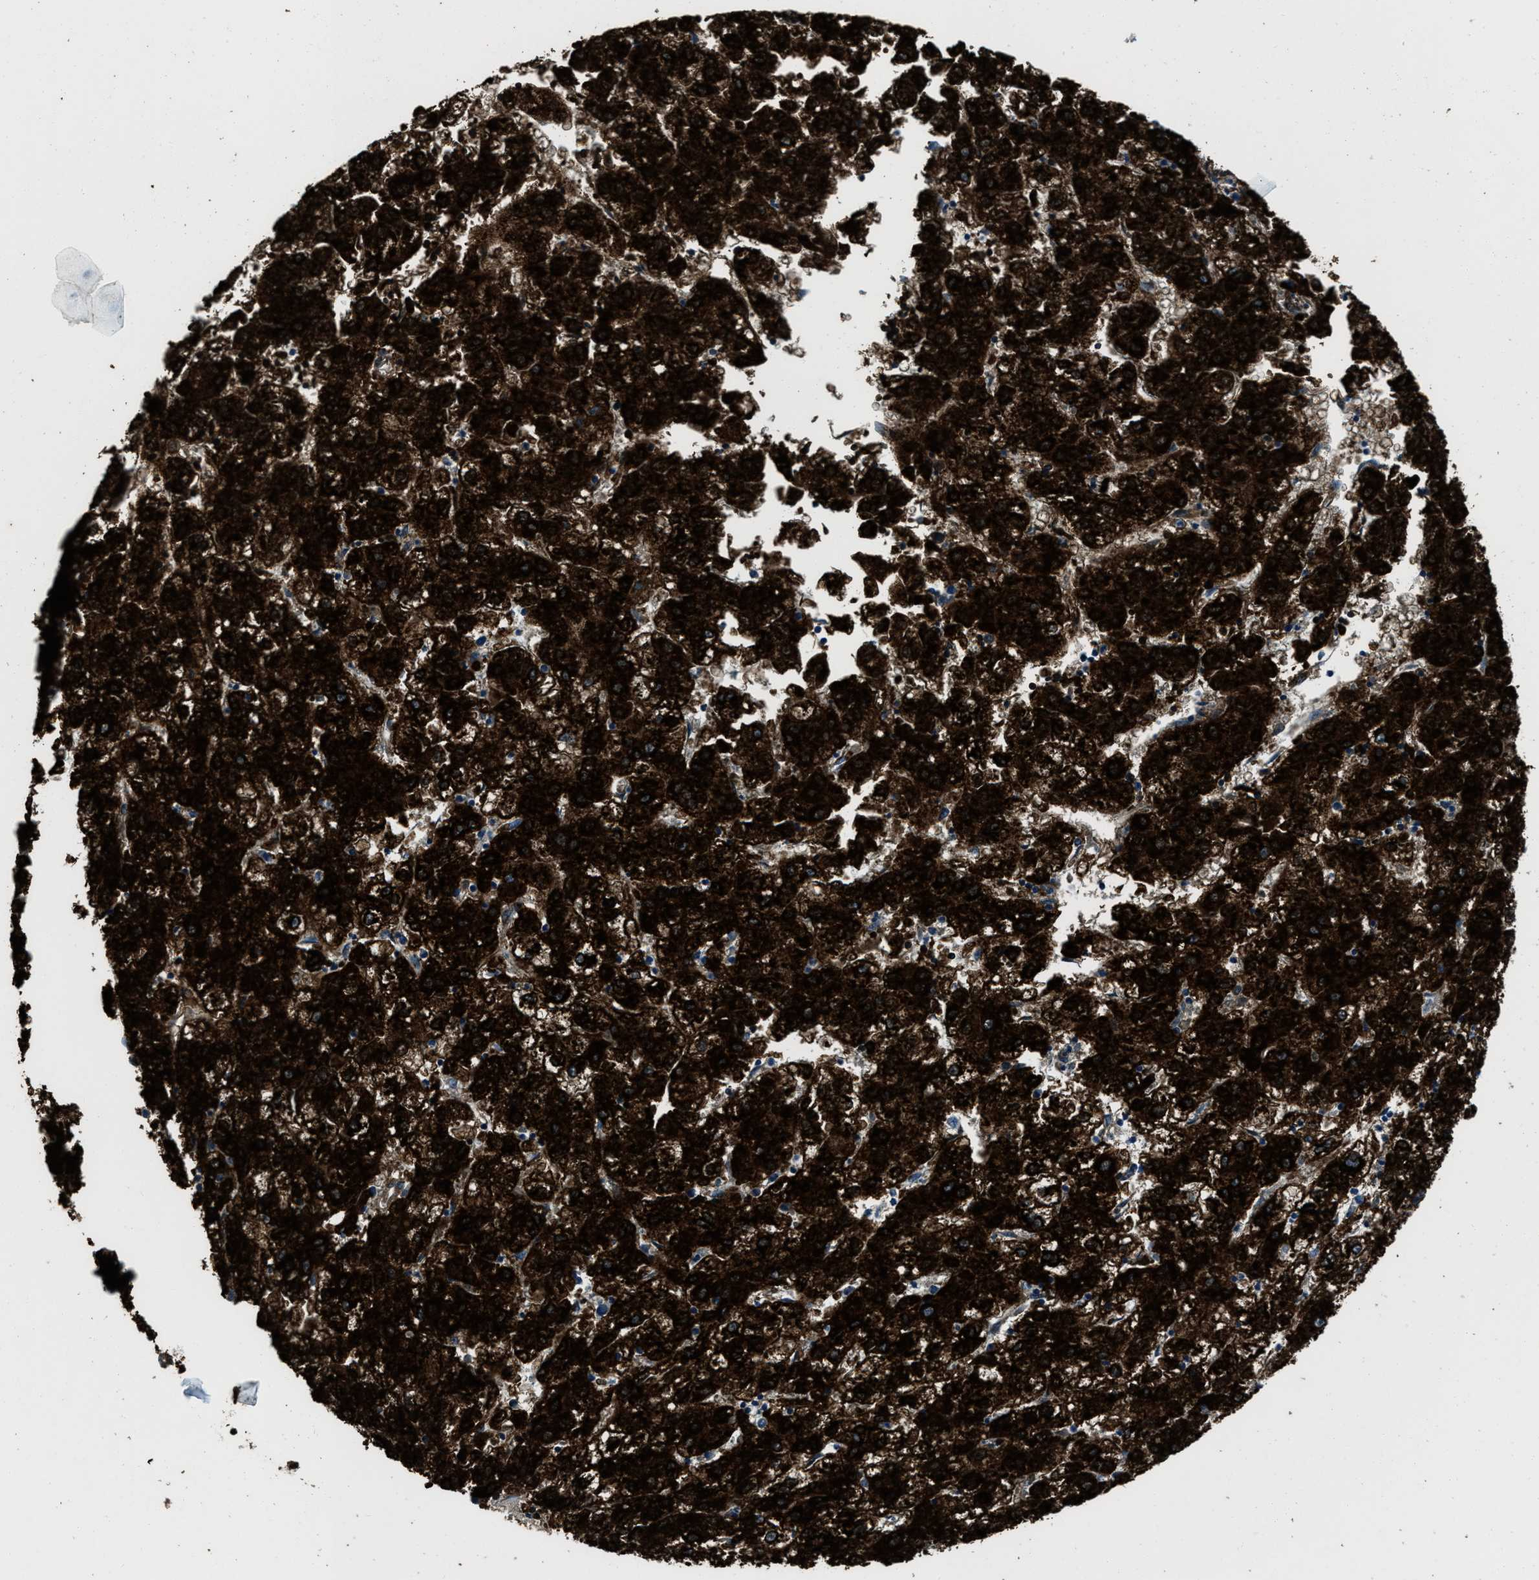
{"staining": {"intensity": "strong", "quantity": ">75%", "location": "cytoplasmic/membranous"}, "tissue": "liver cancer", "cell_type": "Tumor cells", "image_type": "cancer", "snomed": [{"axis": "morphology", "description": "Carcinoma, Hepatocellular, NOS"}, {"axis": "topography", "description": "Liver"}], "caption": "This histopathology image demonstrates immunohistochemistry staining of human liver cancer (hepatocellular carcinoma), with high strong cytoplasmic/membranous positivity in approximately >75% of tumor cells.", "gene": "SVIL", "patient": {"sex": "male", "age": 72}}